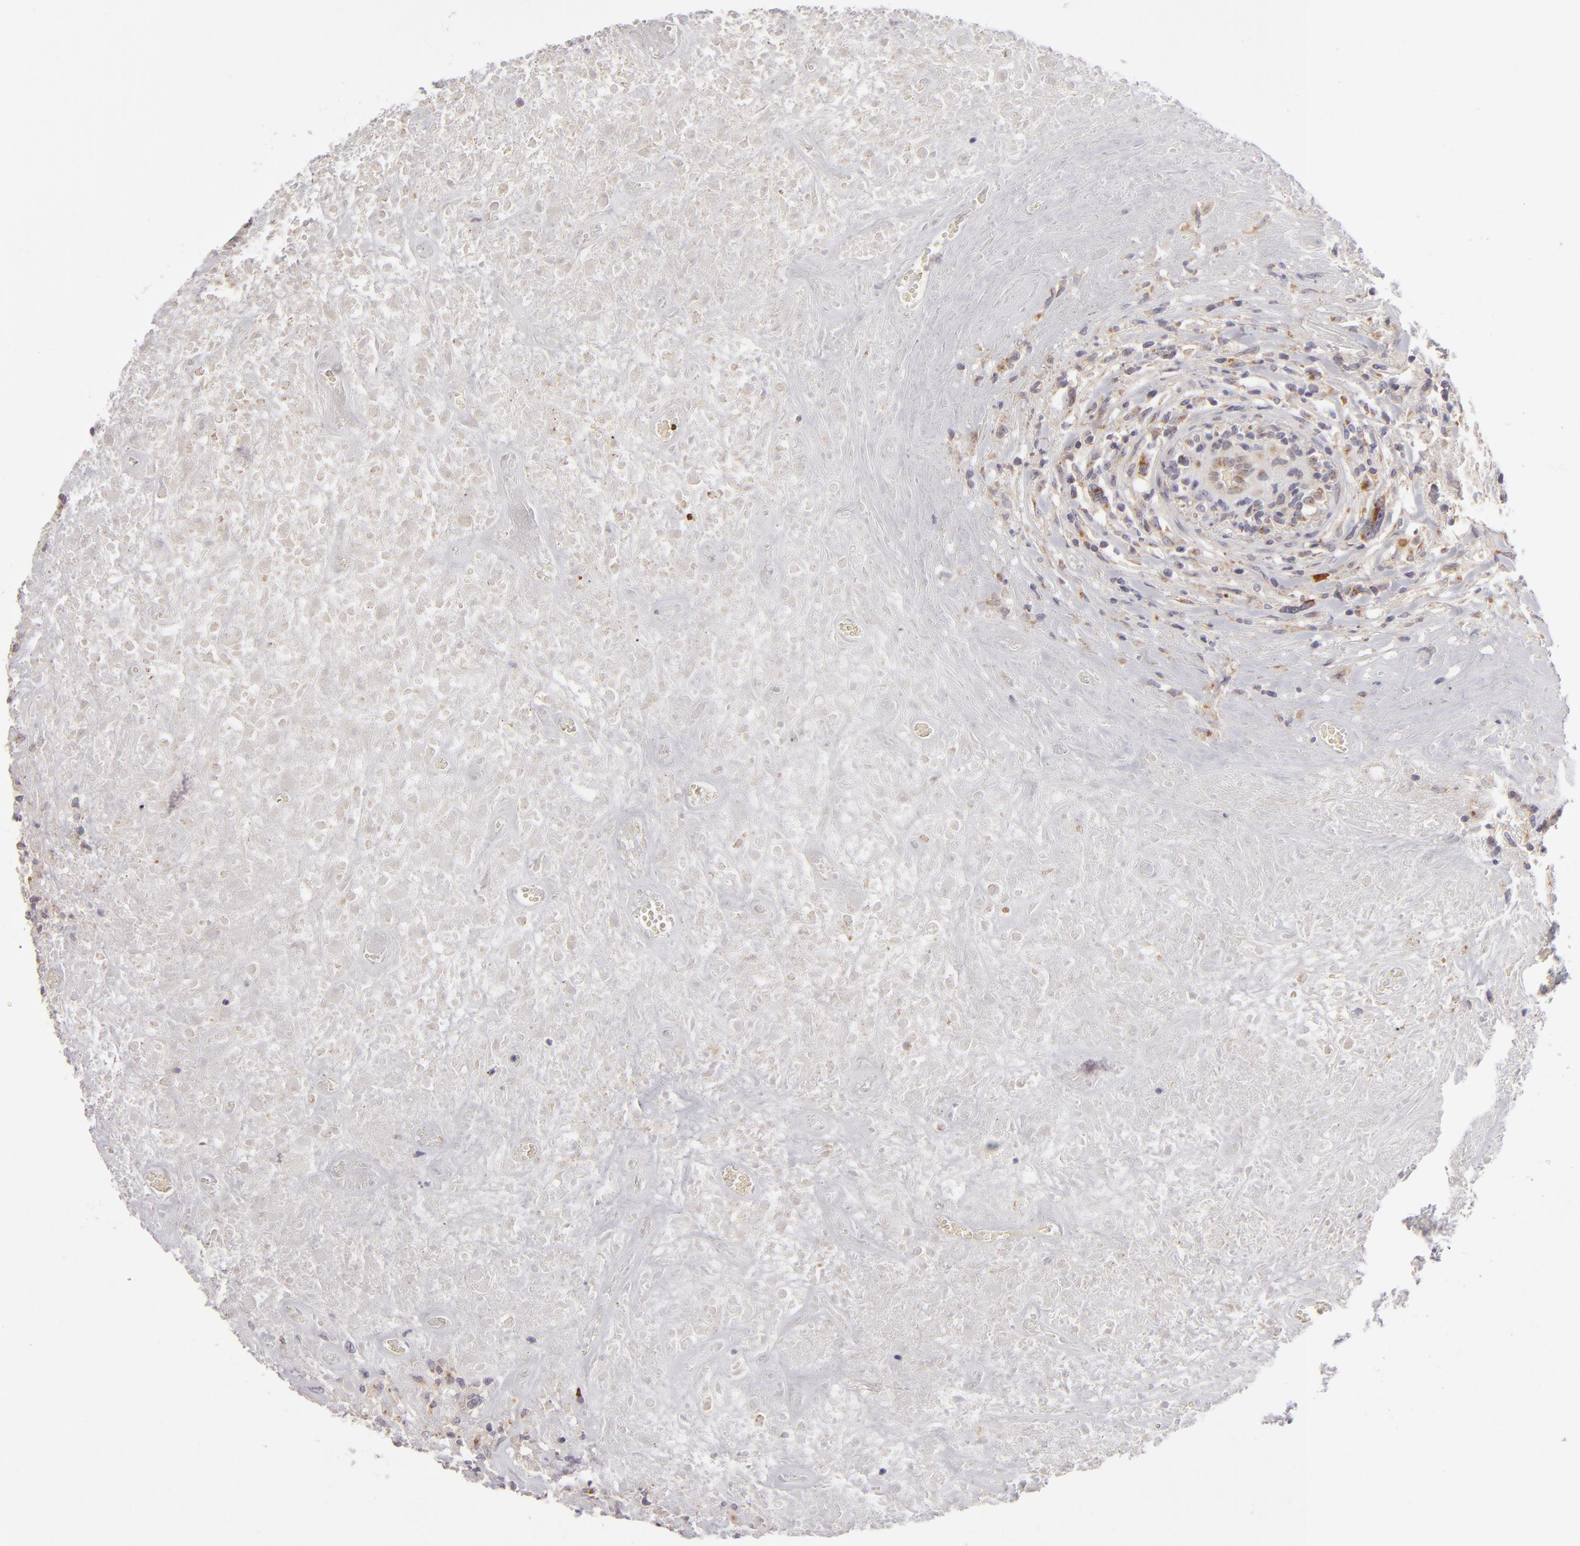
{"staining": {"intensity": "weak", "quantity": "25%-75%", "location": "cytoplasmic/membranous"}, "tissue": "lymphoma", "cell_type": "Tumor cells", "image_type": "cancer", "snomed": [{"axis": "morphology", "description": "Hodgkin's disease, NOS"}, {"axis": "topography", "description": "Lymph node"}], "caption": "Human Hodgkin's disease stained for a protein (brown) exhibits weak cytoplasmic/membranous positive staining in about 25%-75% of tumor cells.", "gene": "SH2D4A", "patient": {"sex": "male", "age": 46}}